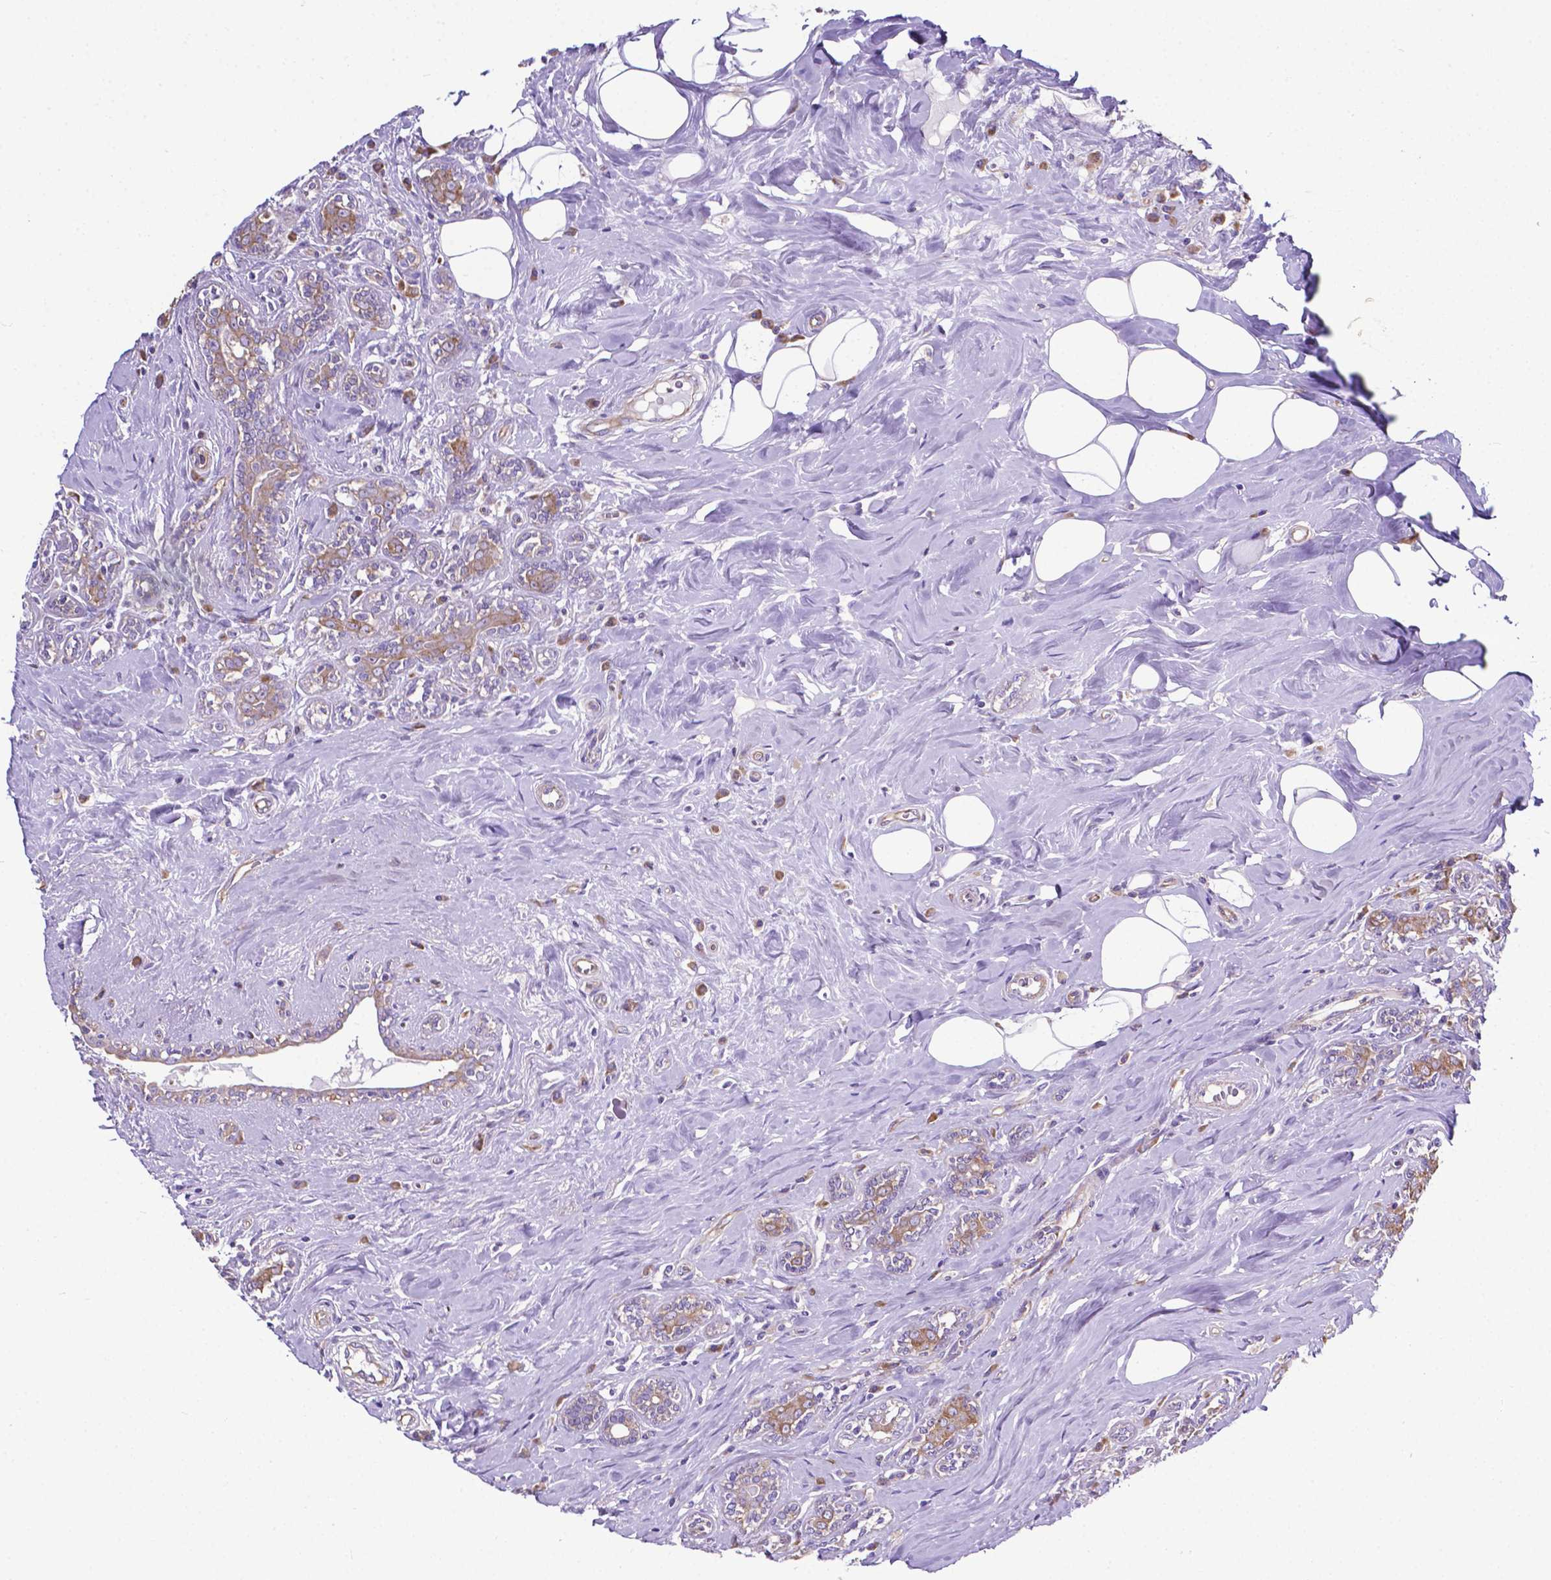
{"staining": {"intensity": "moderate", "quantity": ">75%", "location": "cytoplasmic/membranous"}, "tissue": "breast cancer", "cell_type": "Tumor cells", "image_type": "cancer", "snomed": [{"axis": "morphology", "description": "Normal tissue, NOS"}, {"axis": "morphology", "description": "Duct carcinoma"}, {"axis": "topography", "description": "Breast"}], "caption": "Immunohistochemistry (IHC) (DAB (3,3'-diaminobenzidine)) staining of breast intraductal carcinoma exhibits moderate cytoplasmic/membranous protein positivity in approximately >75% of tumor cells.", "gene": "RPL6", "patient": {"sex": "female", "age": 43}}